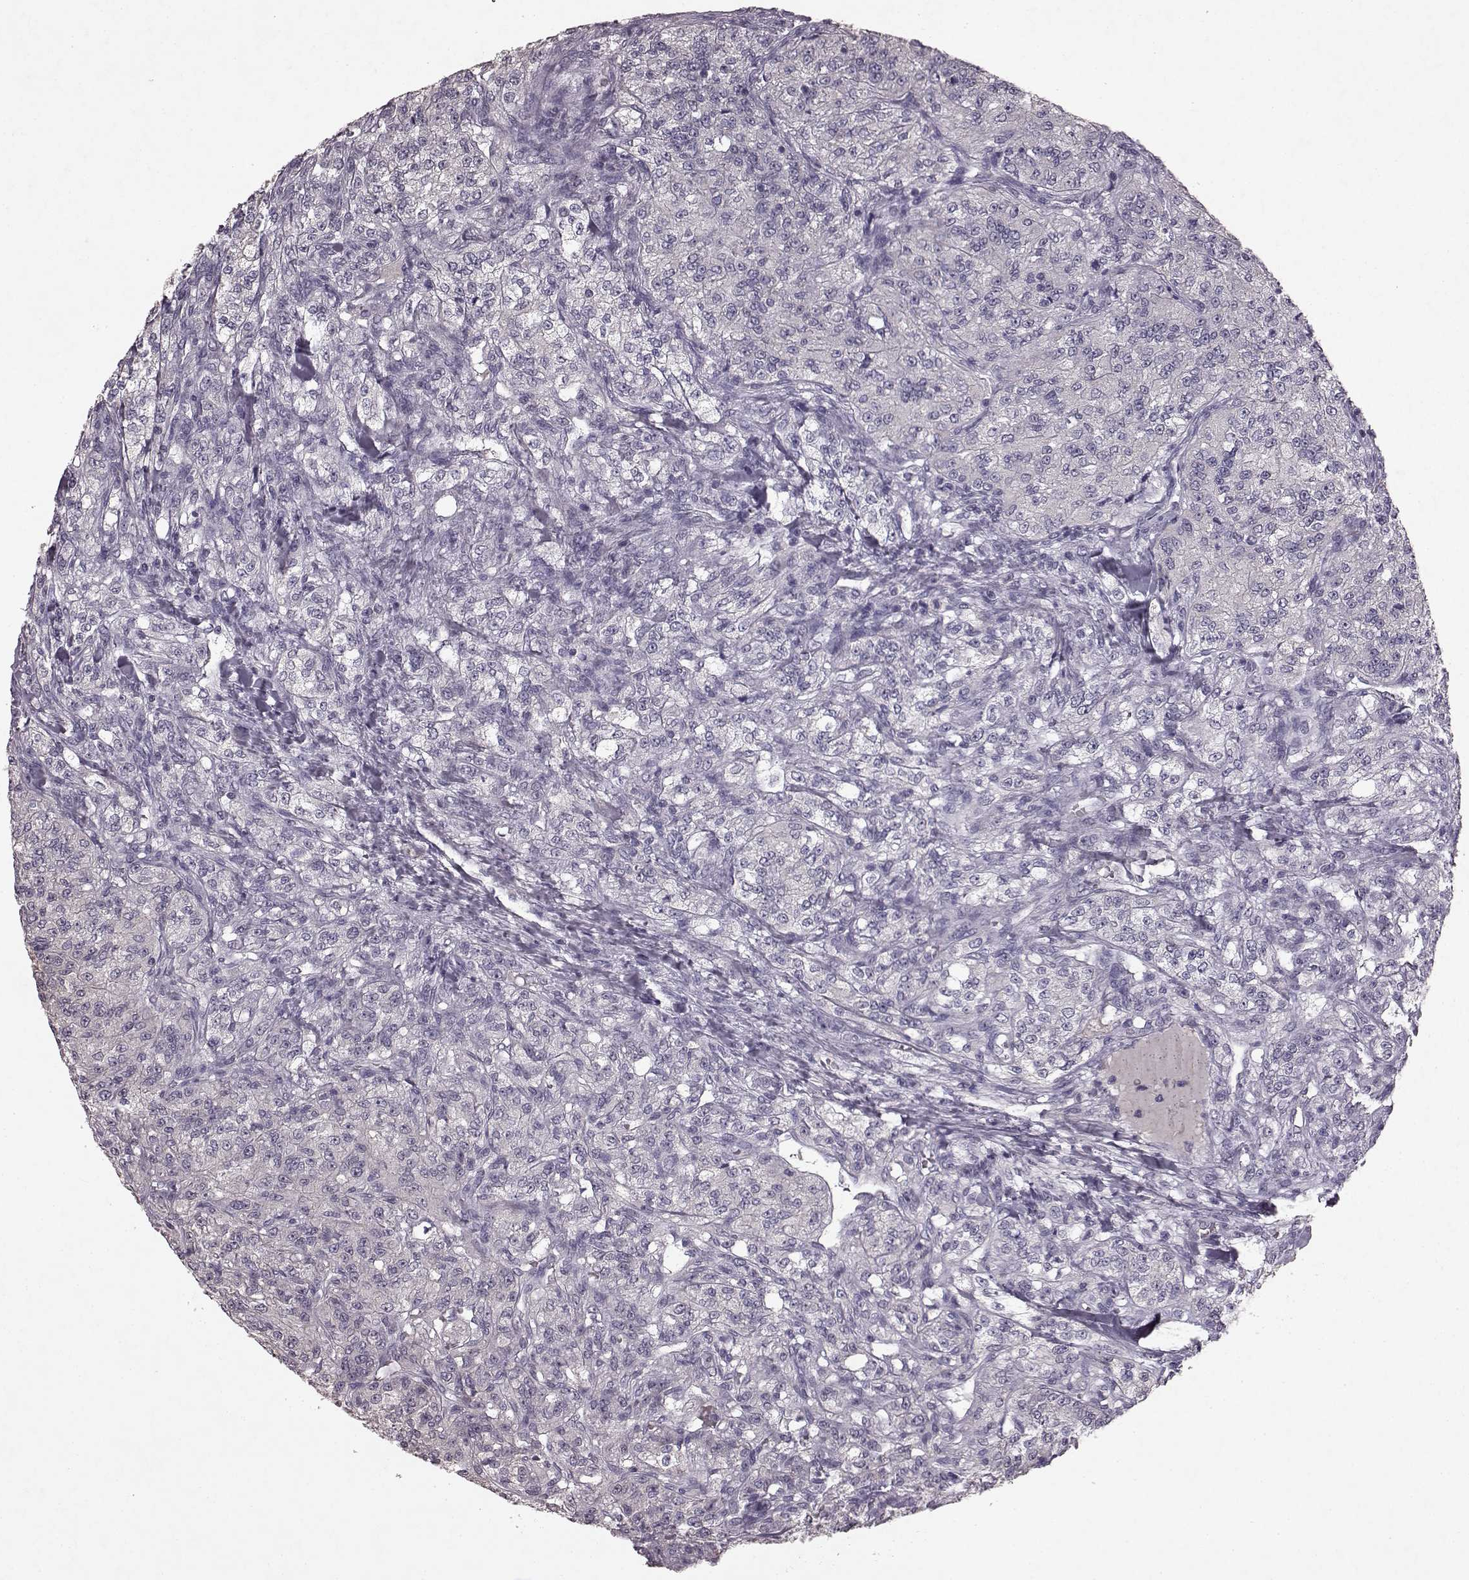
{"staining": {"intensity": "negative", "quantity": "none", "location": "none"}, "tissue": "renal cancer", "cell_type": "Tumor cells", "image_type": "cancer", "snomed": [{"axis": "morphology", "description": "Adenocarcinoma, NOS"}, {"axis": "topography", "description": "Kidney"}], "caption": "Tumor cells are negative for protein expression in human renal cancer.", "gene": "FRRS1L", "patient": {"sex": "female", "age": 63}}